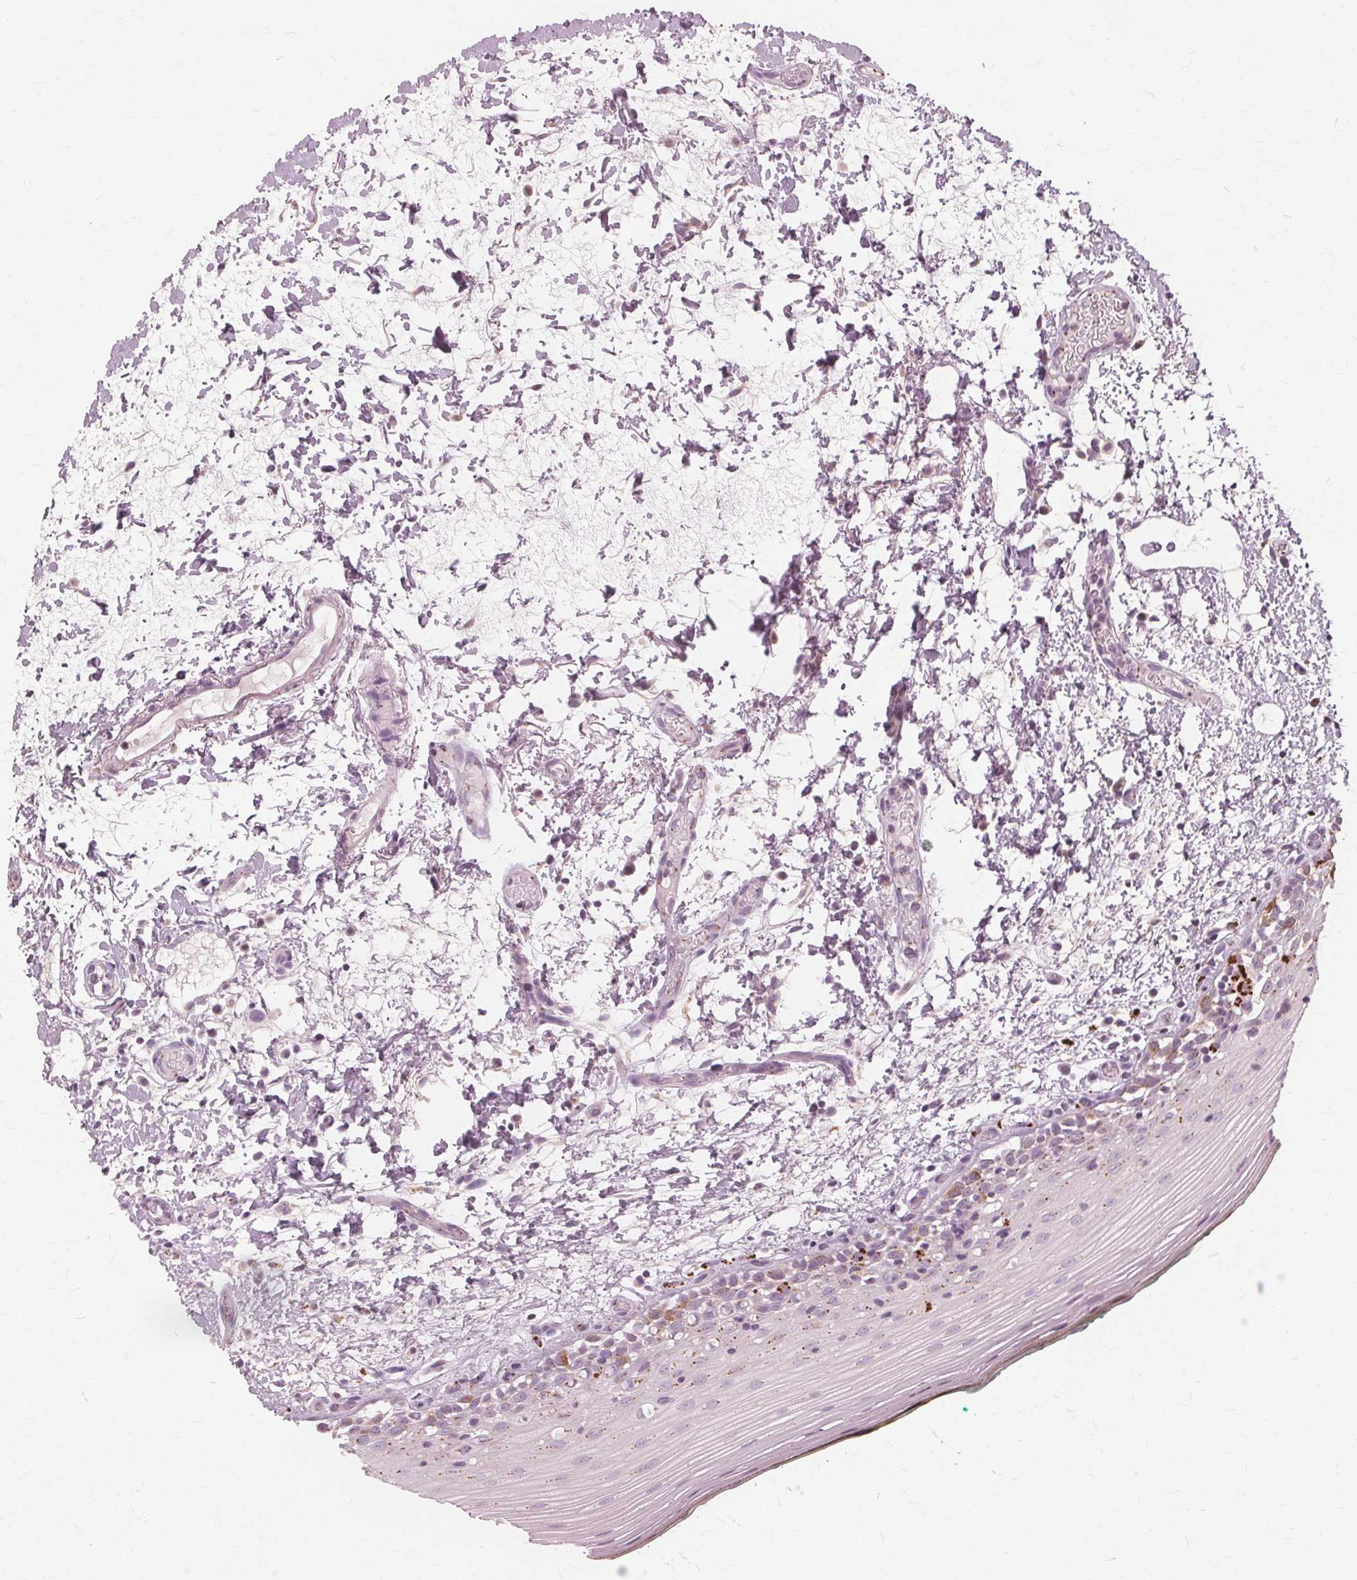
{"staining": {"intensity": "moderate", "quantity": "<25%", "location": "cytoplasmic/membranous"}, "tissue": "oral mucosa", "cell_type": "Squamous epithelial cells", "image_type": "normal", "snomed": [{"axis": "morphology", "description": "Normal tissue, NOS"}, {"axis": "topography", "description": "Oral tissue"}], "caption": "Oral mucosa stained with a protein marker displays moderate staining in squamous epithelial cells.", "gene": "DNASE2", "patient": {"sex": "female", "age": 83}}